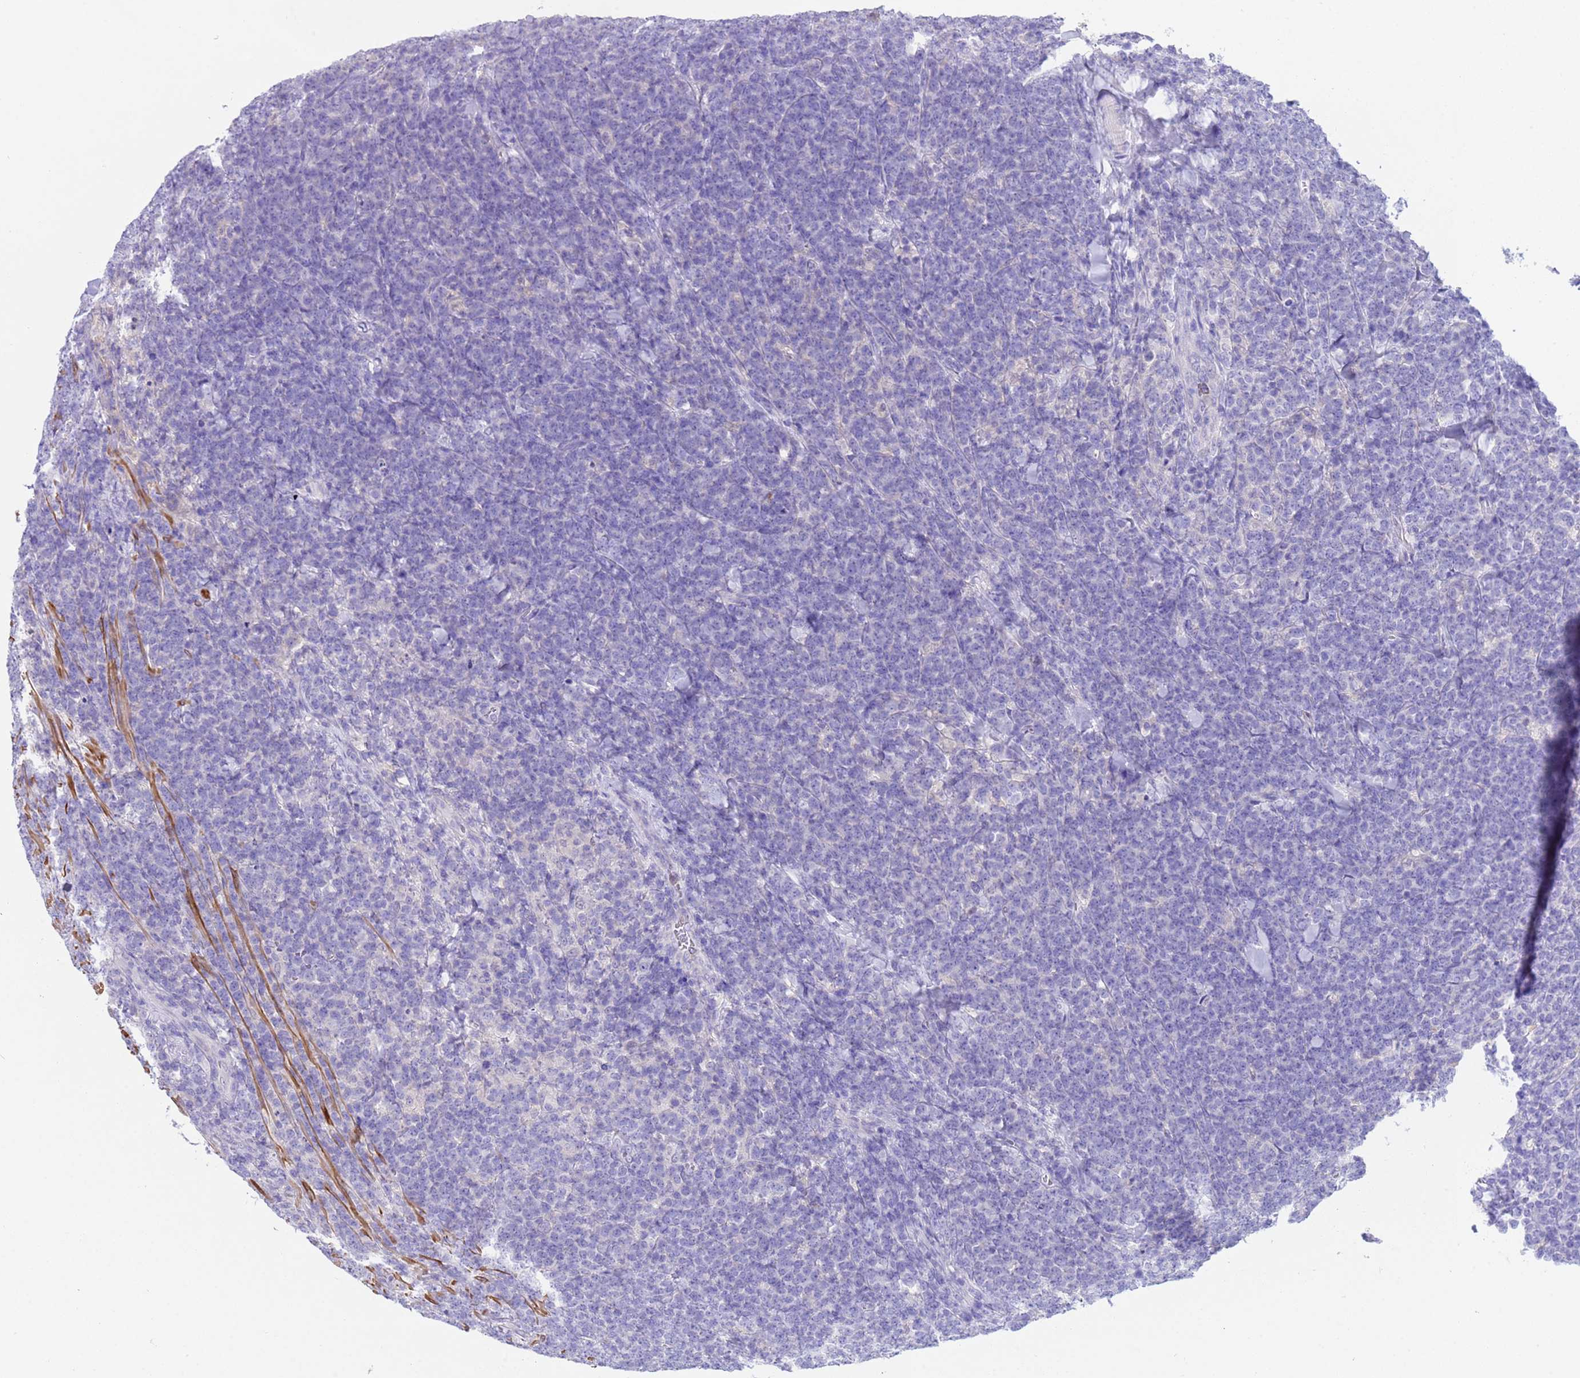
{"staining": {"intensity": "negative", "quantity": "none", "location": "none"}, "tissue": "lymphoma", "cell_type": "Tumor cells", "image_type": "cancer", "snomed": [{"axis": "morphology", "description": "Malignant lymphoma, non-Hodgkin's type, High grade"}, {"axis": "topography", "description": "Small intestine"}], "caption": "This image is of lymphoma stained with IHC to label a protein in brown with the nuclei are counter-stained blue. There is no staining in tumor cells.", "gene": "USP38", "patient": {"sex": "male", "age": 8}}